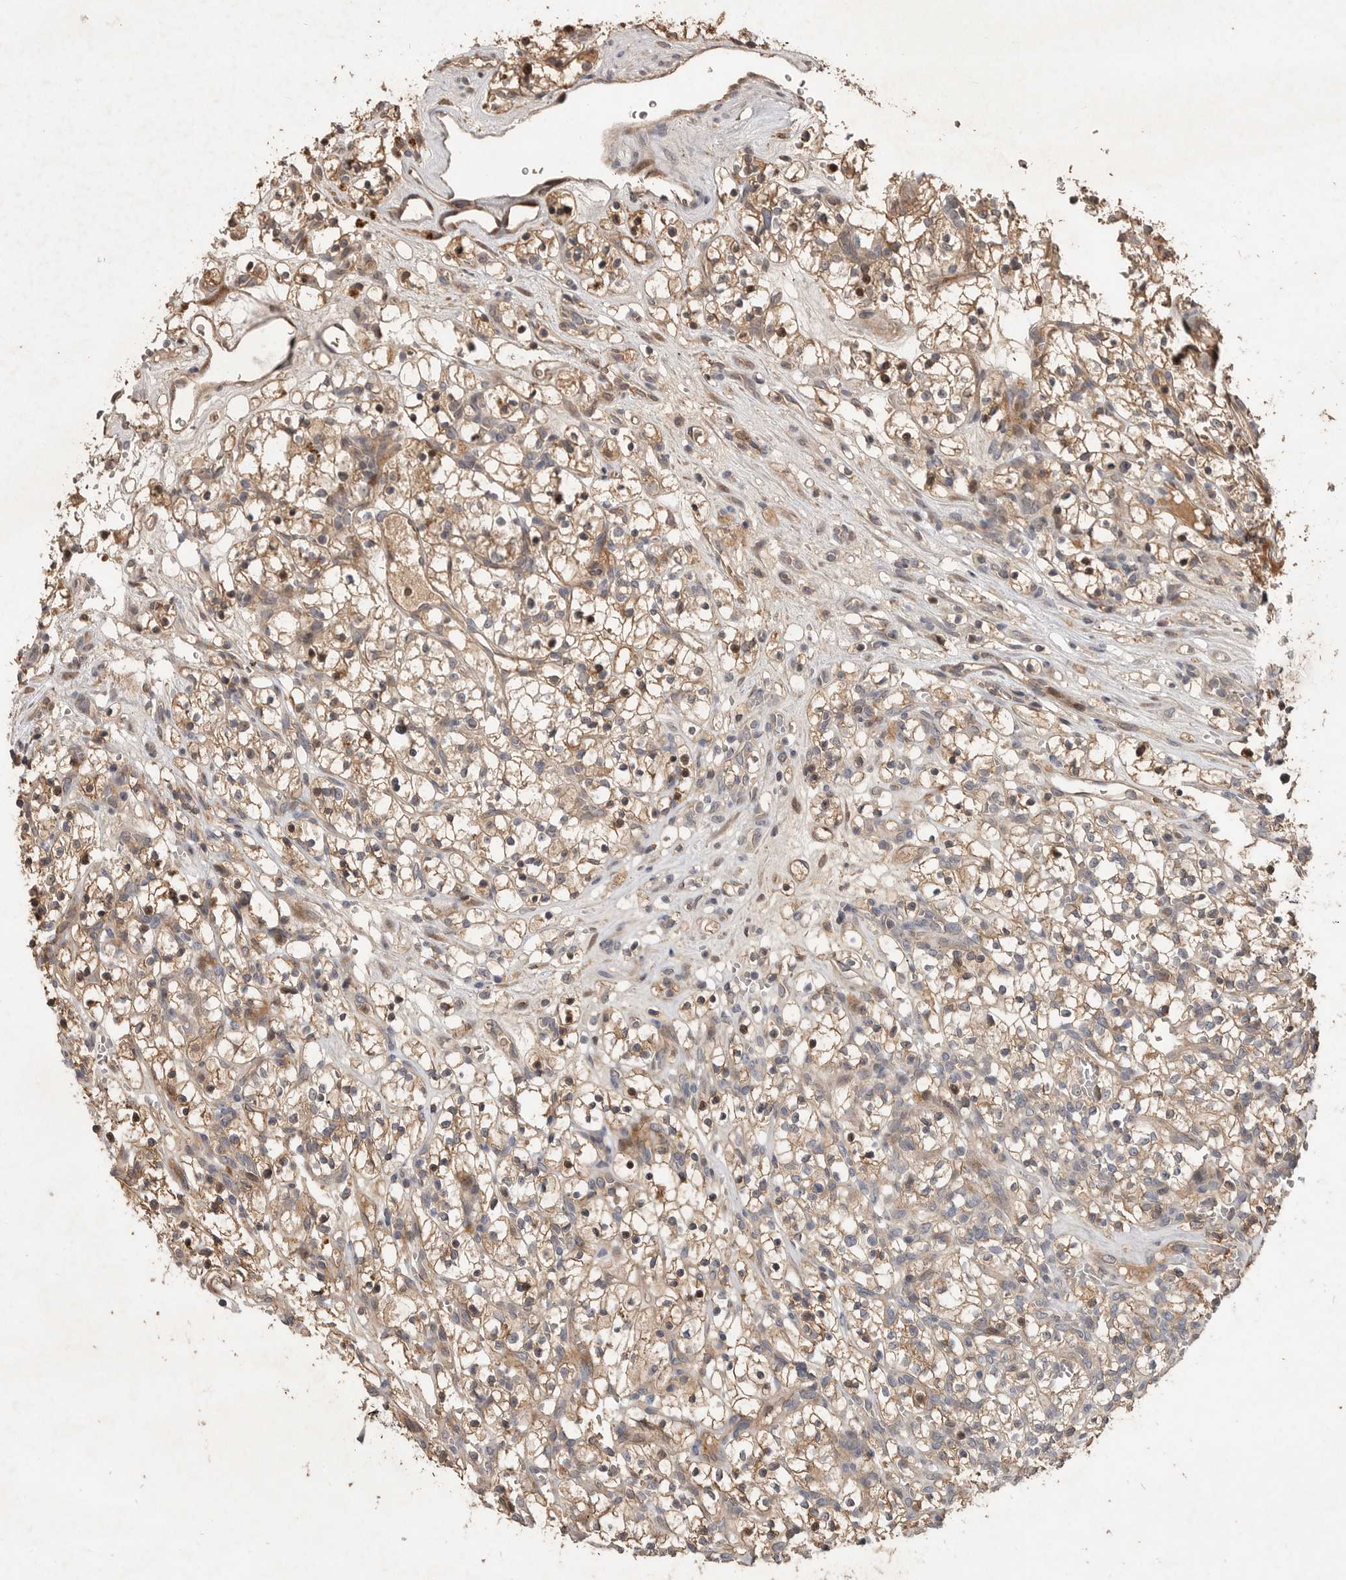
{"staining": {"intensity": "weak", "quantity": ">75%", "location": "cytoplasmic/membranous"}, "tissue": "renal cancer", "cell_type": "Tumor cells", "image_type": "cancer", "snomed": [{"axis": "morphology", "description": "Adenocarcinoma, NOS"}, {"axis": "topography", "description": "Kidney"}], "caption": "High-power microscopy captured an immunohistochemistry image of renal cancer, revealing weak cytoplasmic/membranous positivity in about >75% of tumor cells.", "gene": "VN1R4", "patient": {"sex": "female", "age": 57}}